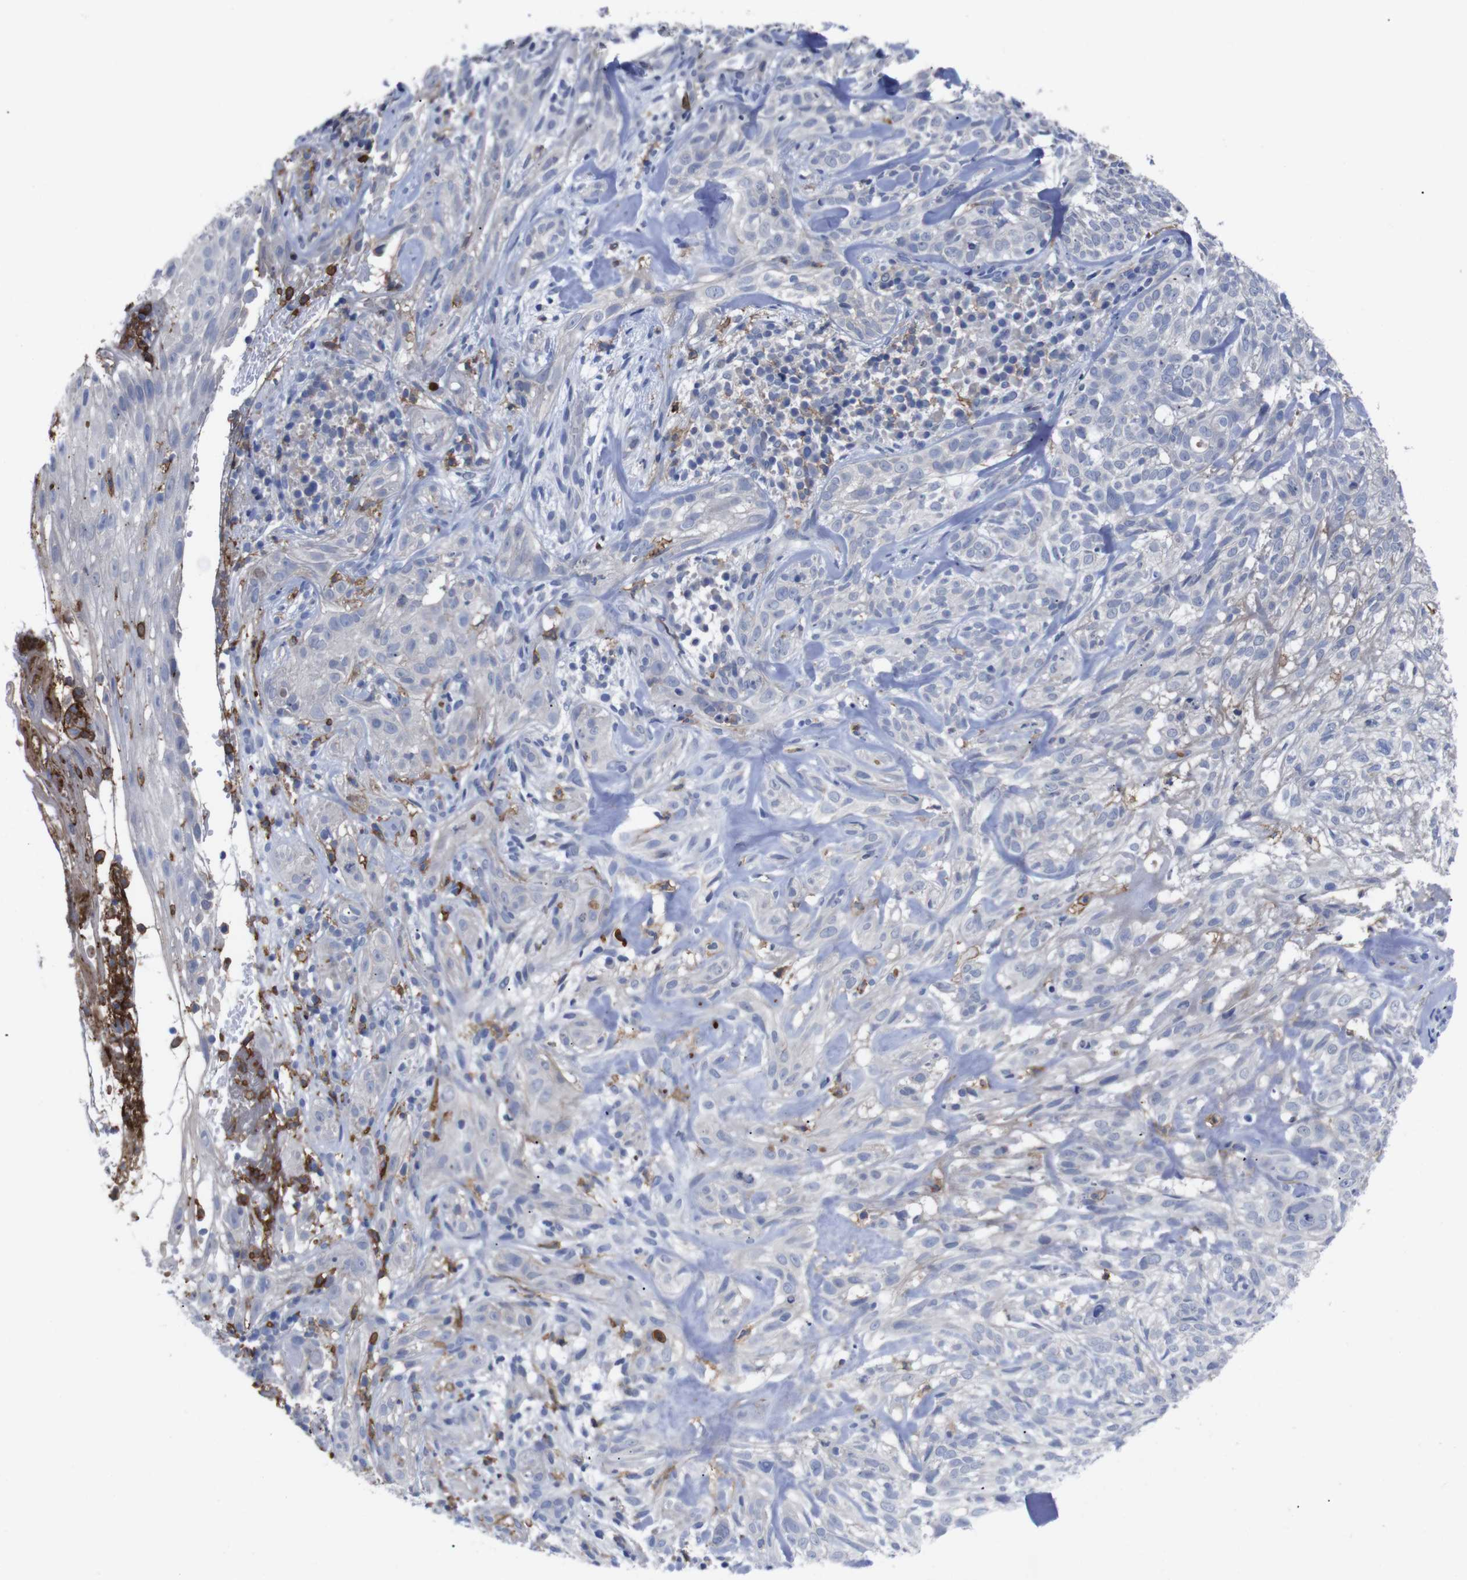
{"staining": {"intensity": "negative", "quantity": "none", "location": "none"}, "tissue": "skin cancer", "cell_type": "Tumor cells", "image_type": "cancer", "snomed": [{"axis": "morphology", "description": "Basal cell carcinoma"}, {"axis": "topography", "description": "Skin"}], "caption": "The photomicrograph displays no staining of tumor cells in skin cancer.", "gene": "C5AR1", "patient": {"sex": "male", "age": 72}}